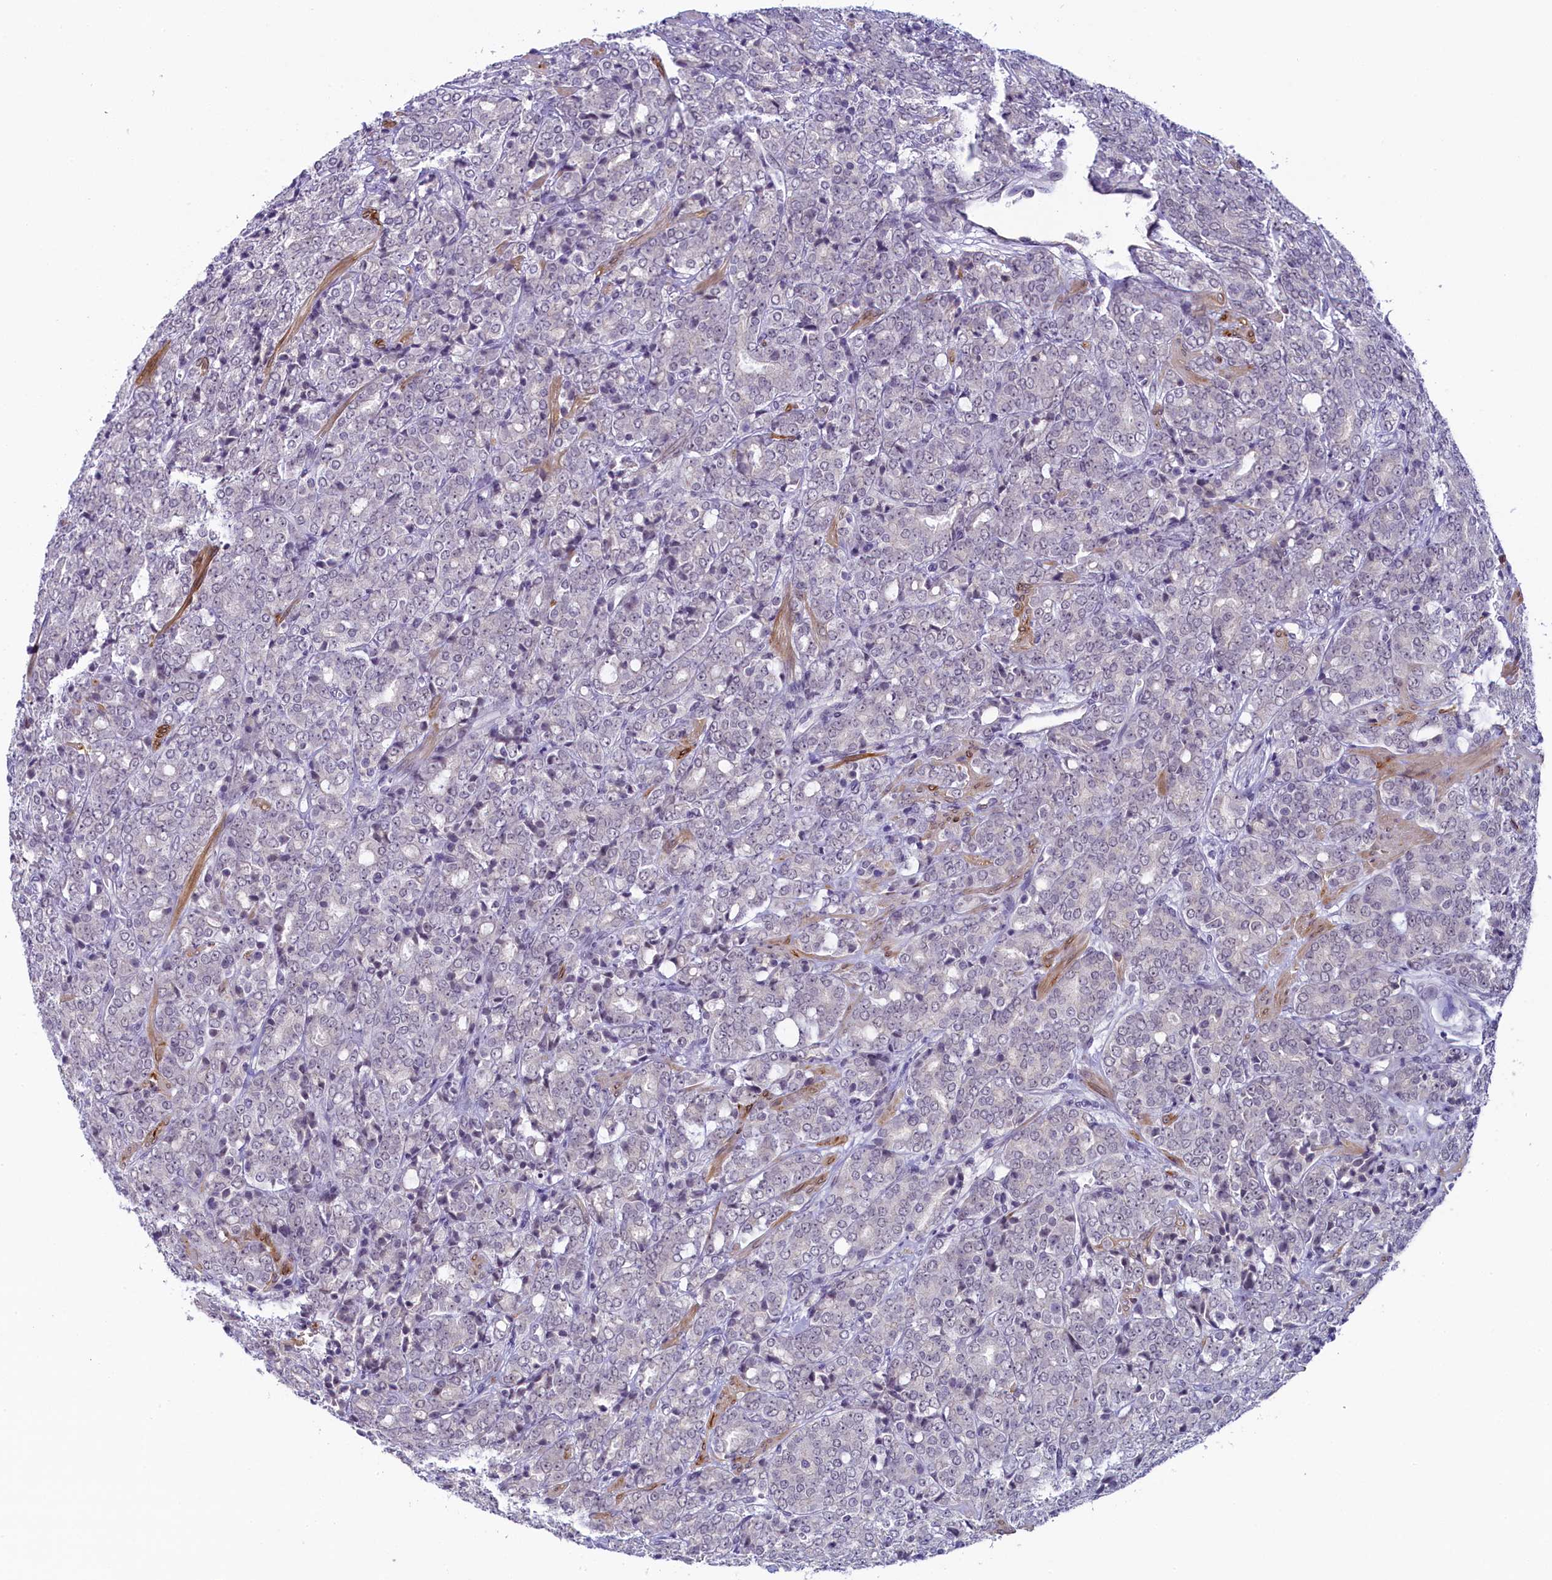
{"staining": {"intensity": "negative", "quantity": "none", "location": "none"}, "tissue": "prostate cancer", "cell_type": "Tumor cells", "image_type": "cancer", "snomed": [{"axis": "morphology", "description": "Adenocarcinoma, High grade"}, {"axis": "topography", "description": "Prostate"}], "caption": "This is an immunohistochemistry (IHC) photomicrograph of high-grade adenocarcinoma (prostate). There is no staining in tumor cells.", "gene": "CRAMP1", "patient": {"sex": "male", "age": 62}}